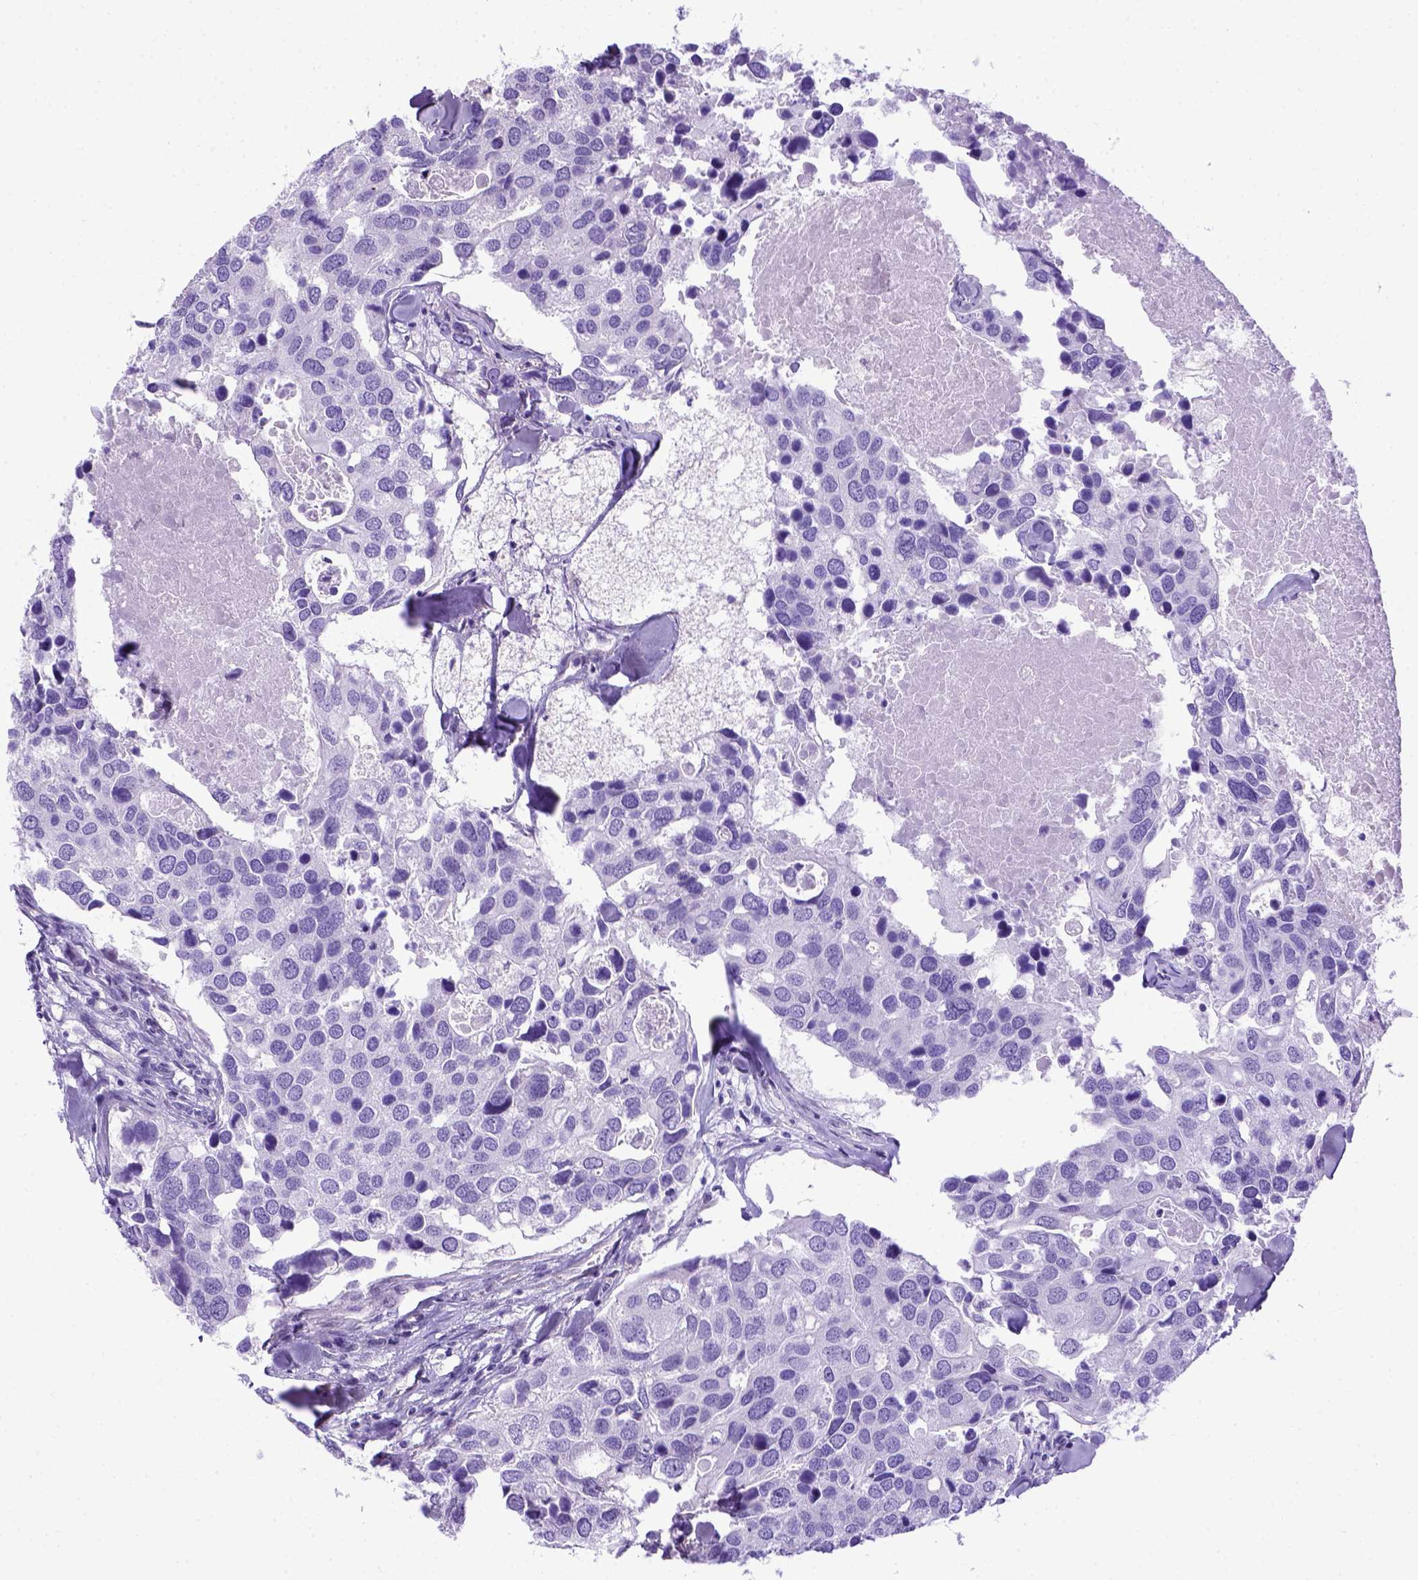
{"staining": {"intensity": "negative", "quantity": "none", "location": "none"}, "tissue": "breast cancer", "cell_type": "Tumor cells", "image_type": "cancer", "snomed": [{"axis": "morphology", "description": "Duct carcinoma"}, {"axis": "topography", "description": "Breast"}], "caption": "Tumor cells show no significant positivity in breast cancer (intraductal carcinoma).", "gene": "ADAM12", "patient": {"sex": "female", "age": 83}}